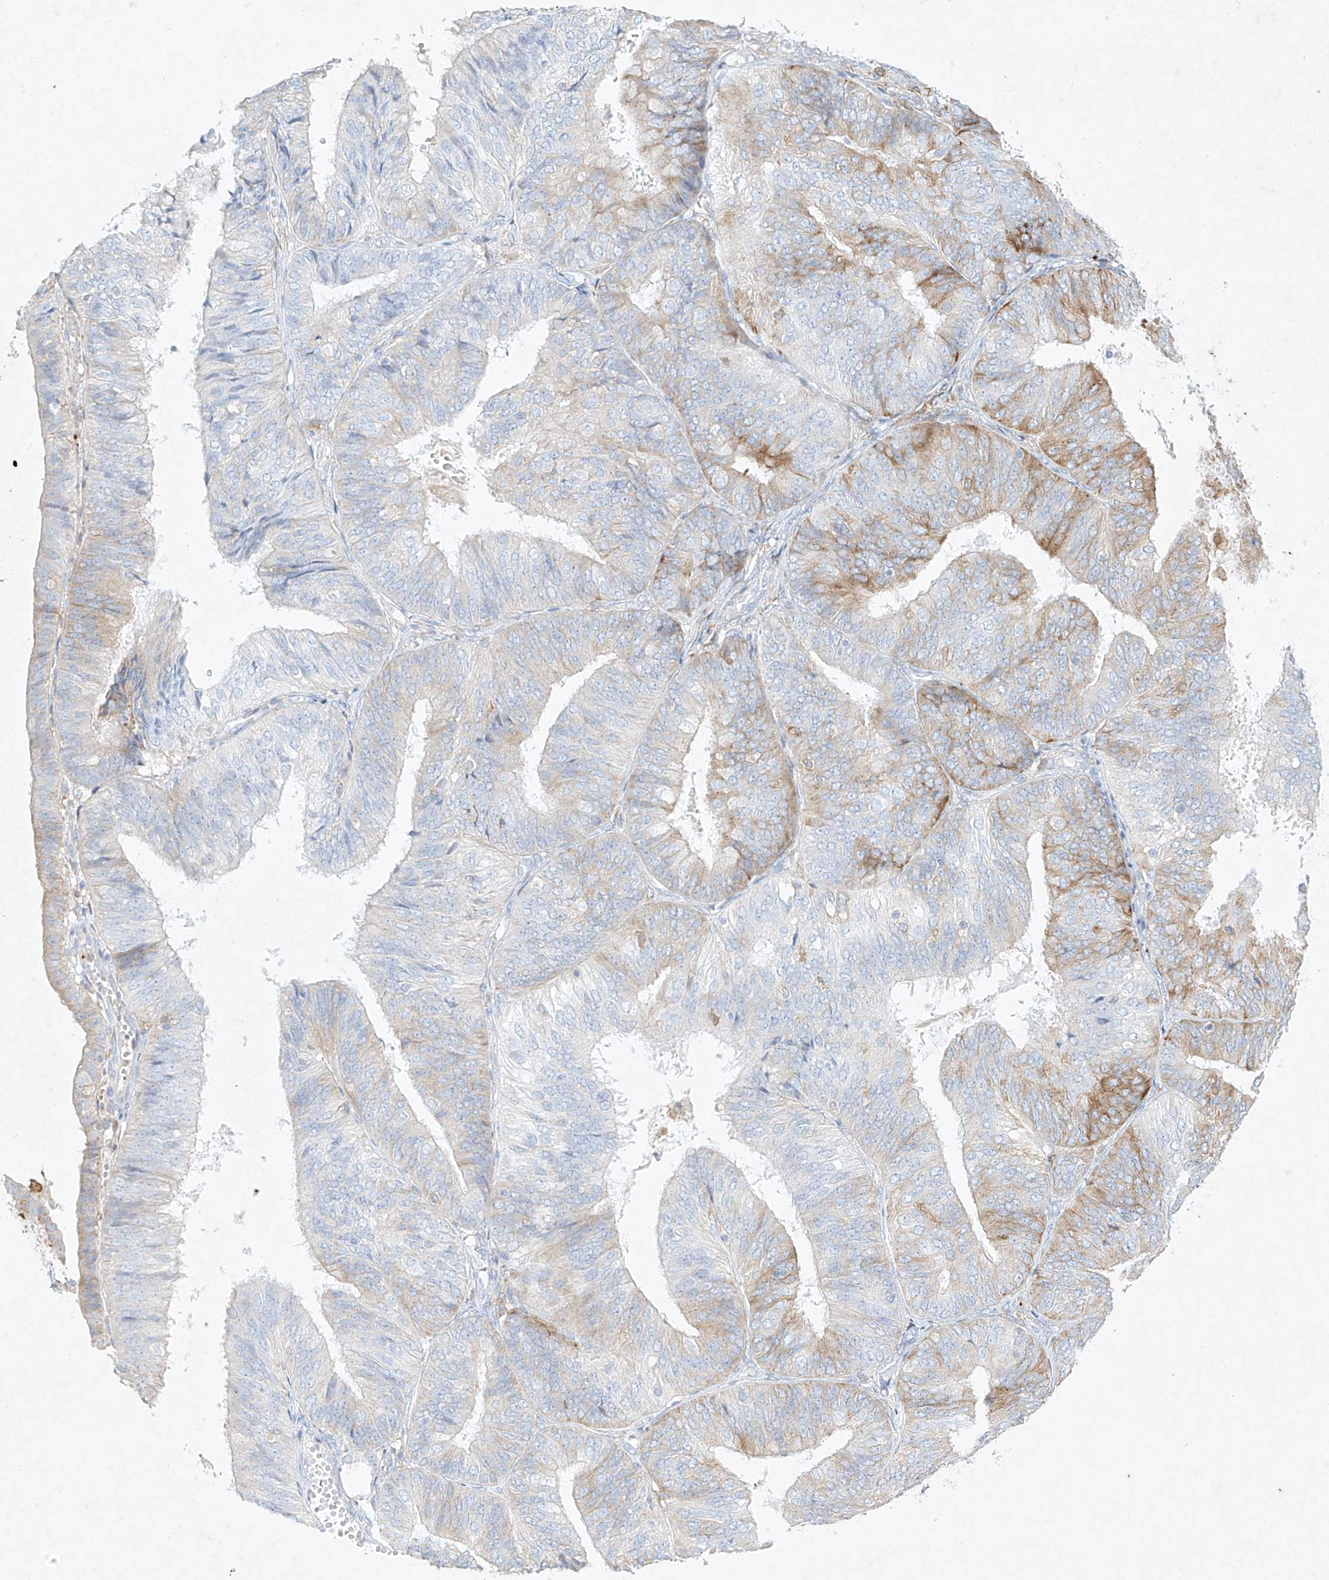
{"staining": {"intensity": "weak", "quantity": "<25%", "location": "cytoplasmic/membranous"}, "tissue": "endometrial cancer", "cell_type": "Tumor cells", "image_type": "cancer", "snomed": [{"axis": "morphology", "description": "Adenocarcinoma, NOS"}, {"axis": "topography", "description": "Endometrium"}], "caption": "The histopathology image exhibits no significant staining in tumor cells of endometrial adenocarcinoma.", "gene": "PLEK", "patient": {"sex": "female", "age": 58}}